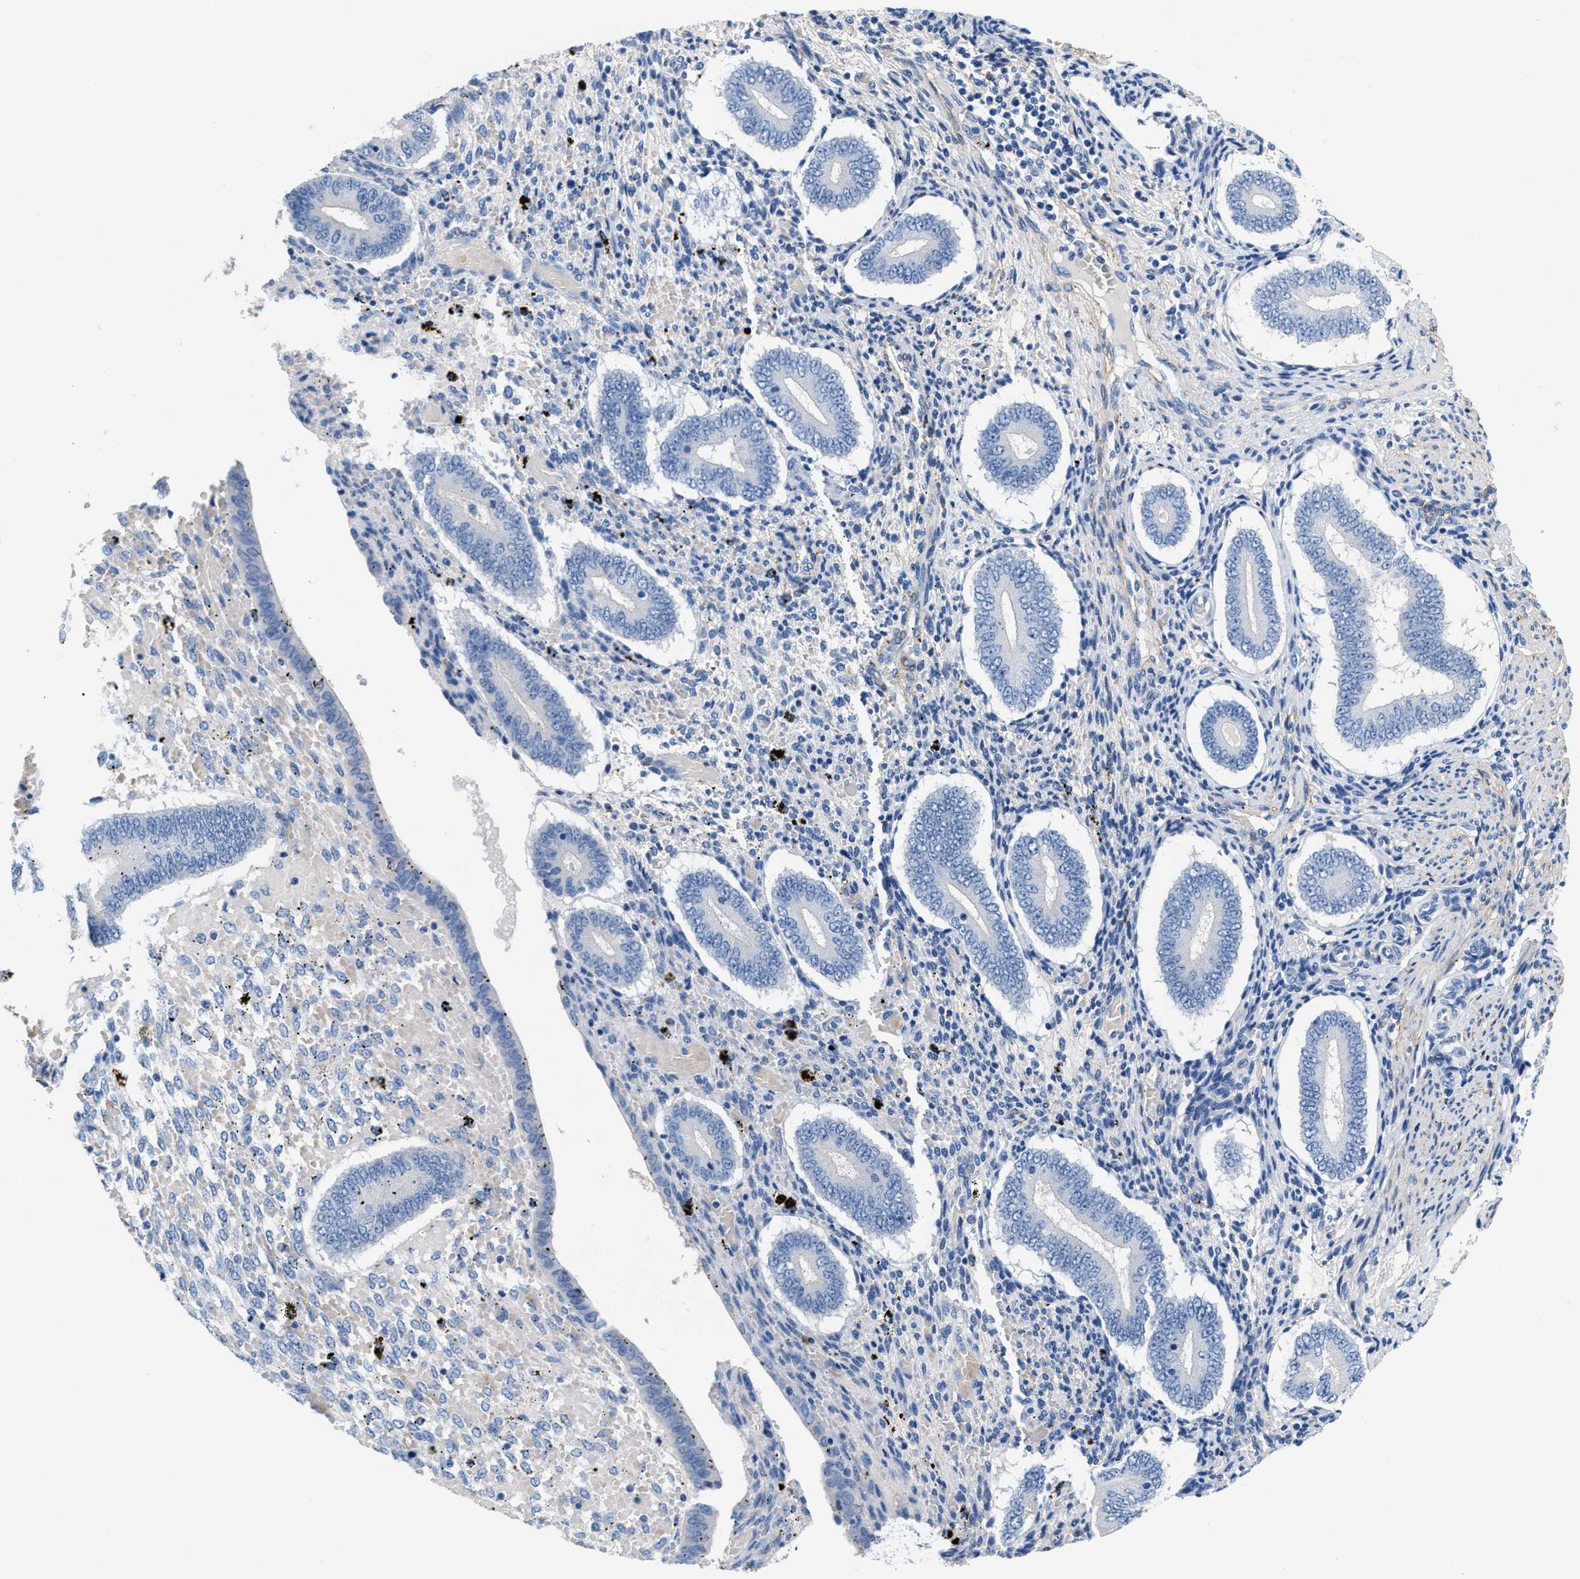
{"staining": {"intensity": "negative", "quantity": "none", "location": "none"}, "tissue": "endometrium", "cell_type": "Cells in endometrial stroma", "image_type": "normal", "snomed": [{"axis": "morphology", "description": "Normal tissue, NOS"}, {"axis": "topography", "description": "Endometrium"}], "caption": "Endometrium stained for a protein using immunohistochemistry exhibits no positivity cells in endometrial stroma.", "gene": "SLFN13", "patient": {"sex": "female", "age": 42}}